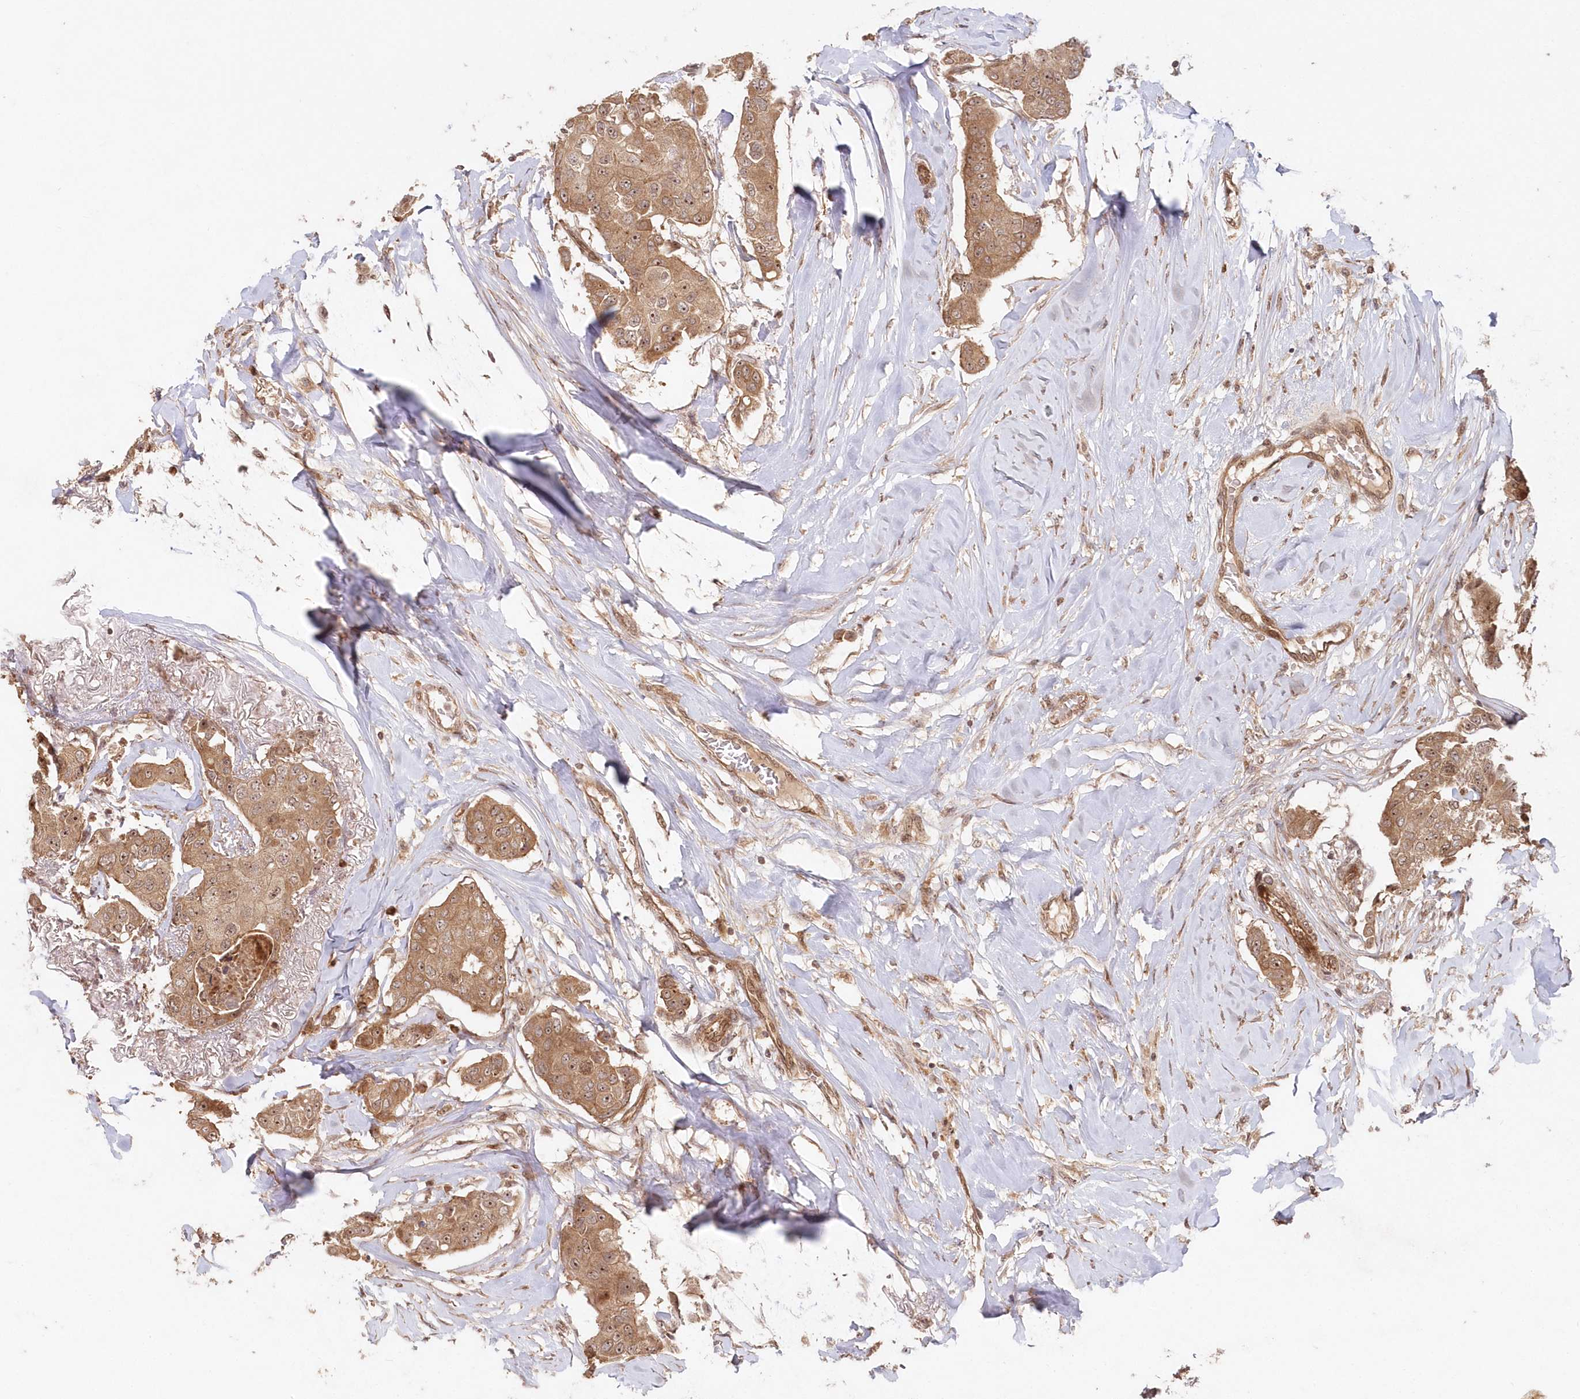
{"staining": {"intensity": "moderate", "quantity": ">75%", "location": "cytoplasmic/membranous,nuclear"}, "tissue": "breast cancer", "cell_type": "Tumor cells", "image_type": "cancer", "snomed": [{"axis": "morphology", "description": "Duct carcinoma"}, {"axis": "topography", "description": "Breast"}], "caption": "Immunohistochemical staining of breast infiltrating ductal carcinoma exhibits moderate cytoplasmic/membranous and nuclear protein staining in approximately >75% of tumor cells.", "gene": "SERINC1", "patient": {"sex": "female", "age": 80}}